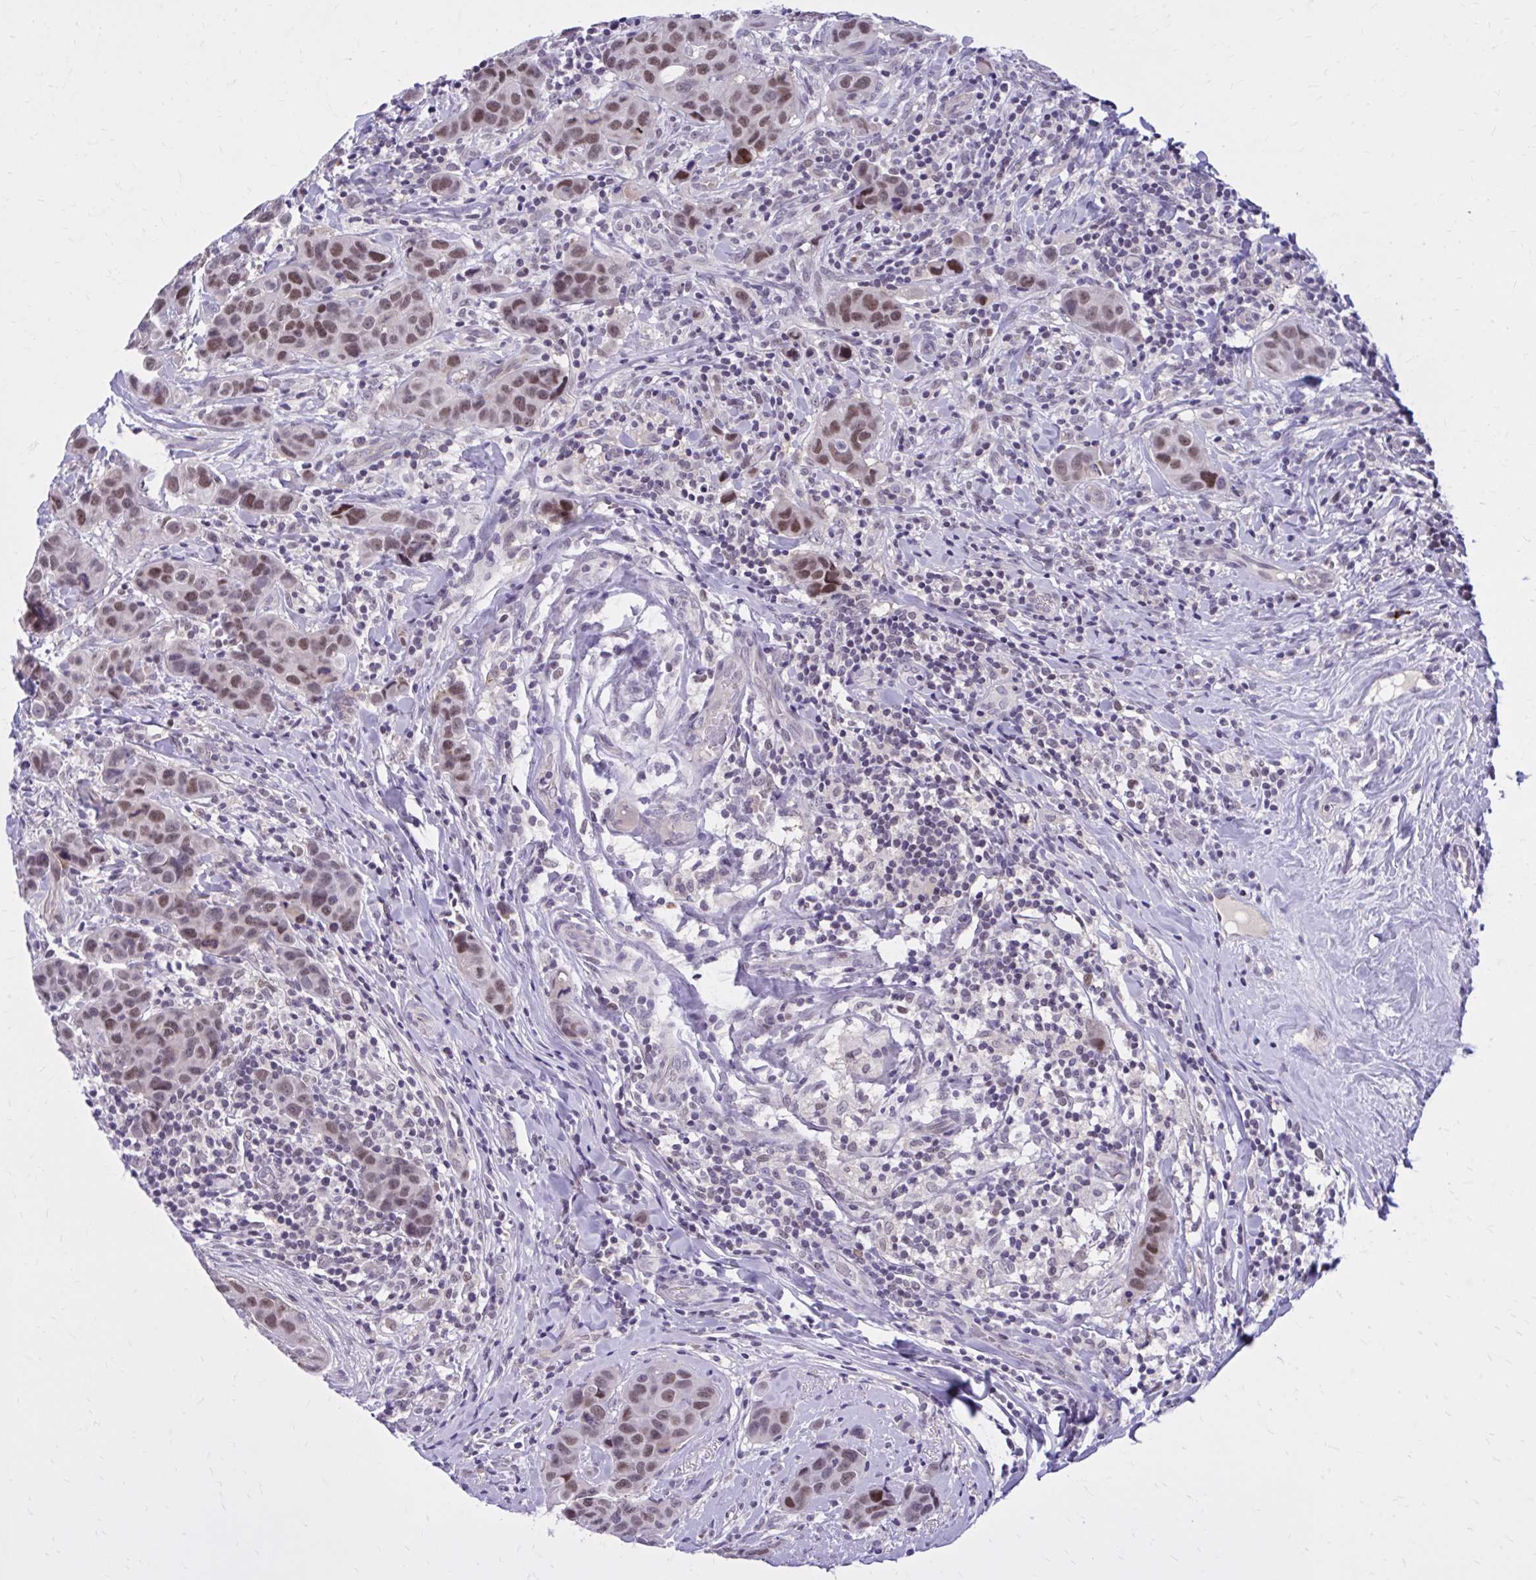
{"staining": {"intensity": "moderate", "quantity": ">75%", "location": "nuclear"}, "tissue": "breast cancer", "cell_type": "Tumor cells", "image_type": "cancer", "snomed": [{"axis": "morphology", "description": "Duct carcinoma"}, {"axis": "topography", "description": "Breast"}], "caption": "Immunohistochemistry histopathology image of neoplastic tissue: human breast cancer stained using immunohistochemistry reveals medium levels of moderate protein expression localized specifically in the nuclear of tumor cells, appearing as a nuclear brown color.", "gene": "ZBTB25", "patient": {"sex": "female", "age": 24}}